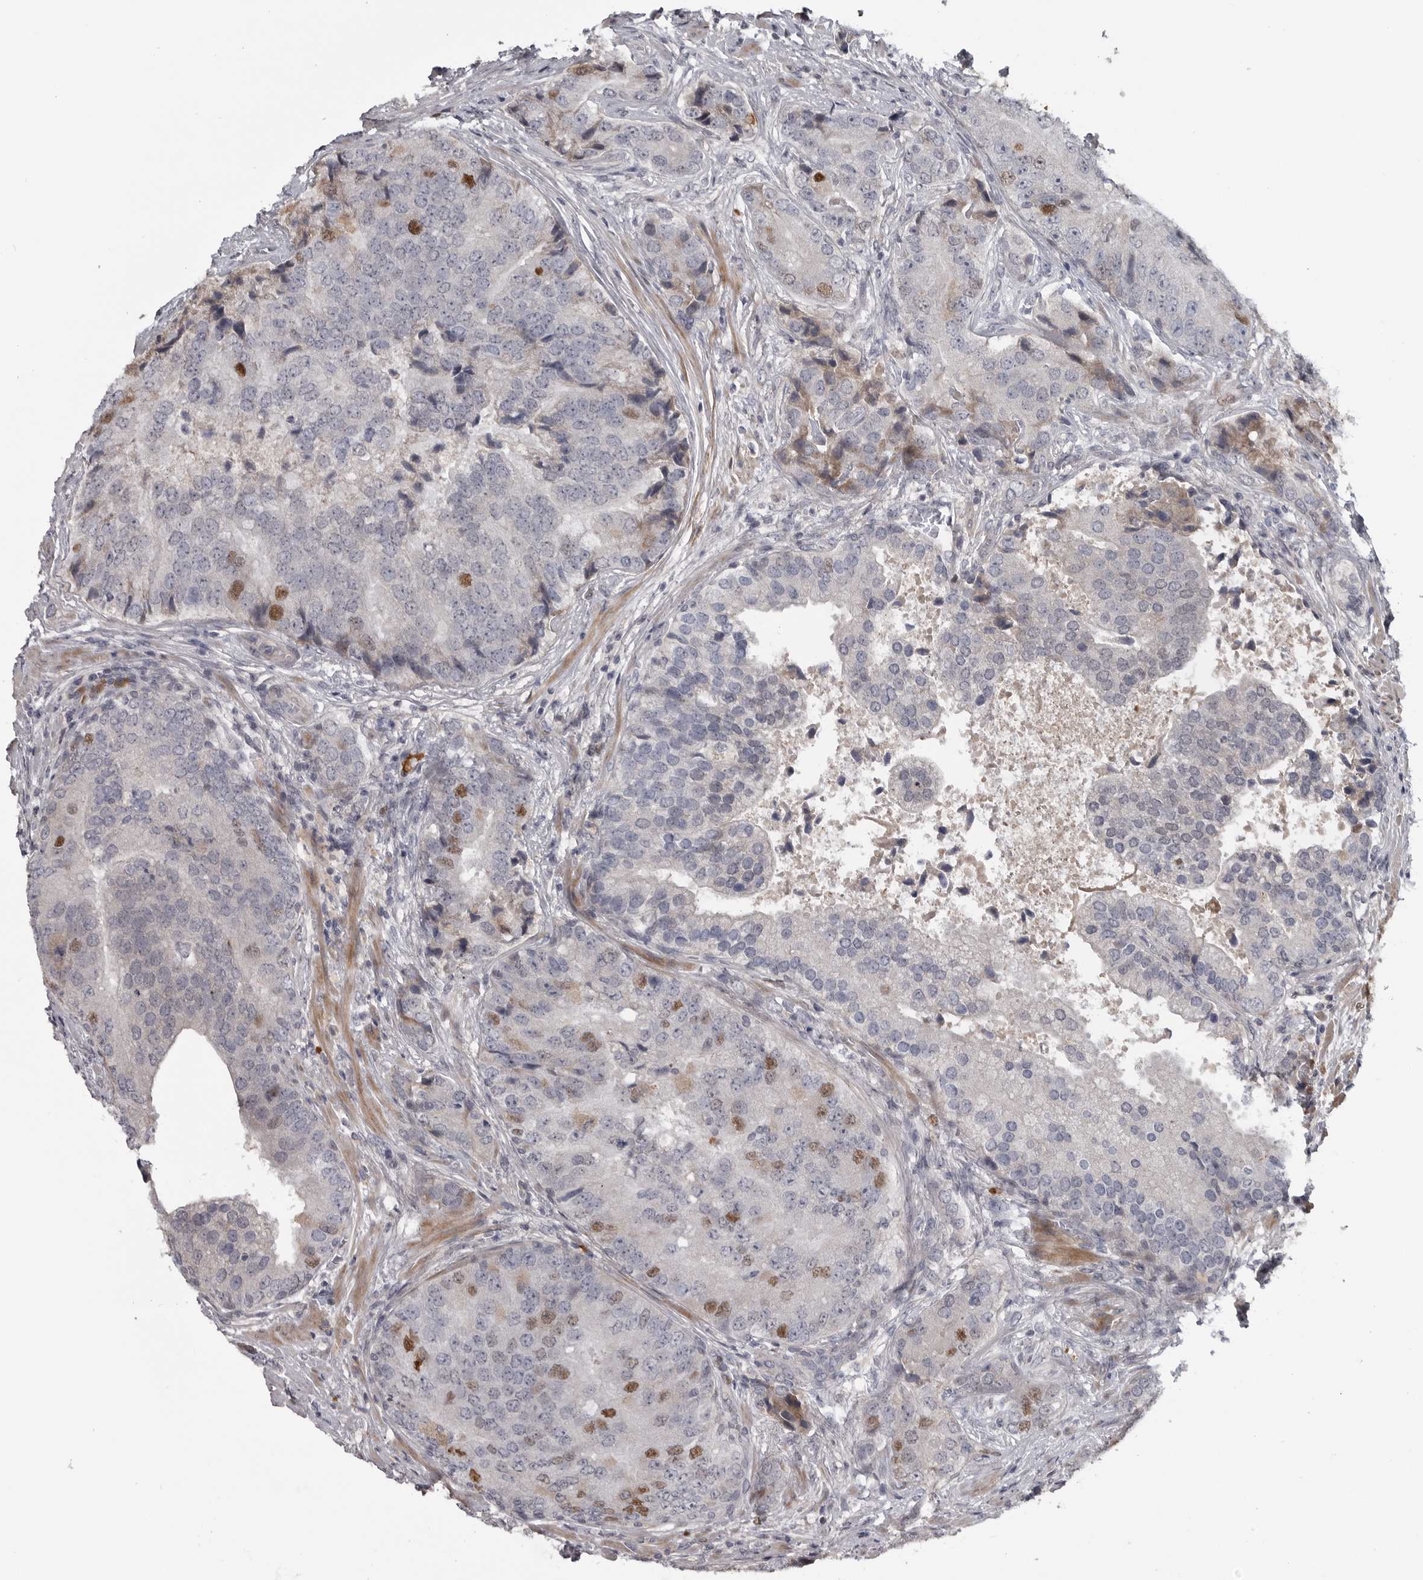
{"staining": {"intensity": "moderate", "quantity": "<25%", "location": "nuclear"}, "tissue": "prostate cancer", "cell_type": "Tumor cells", "image_type": "cancer", "snomed": [{"axis": "morphology", "description": "Adenocarcinoma, High grade"}, {"axis": "topography", "description": "Prostate"}], "caption": "This is an image of IHC staining of prostate adenocarcinoma (high-grade), which shows moderate expression in the nuclear of tumor cells.", "gene": "ZNF277", "patient": {"sex": "male", "age": 70}}